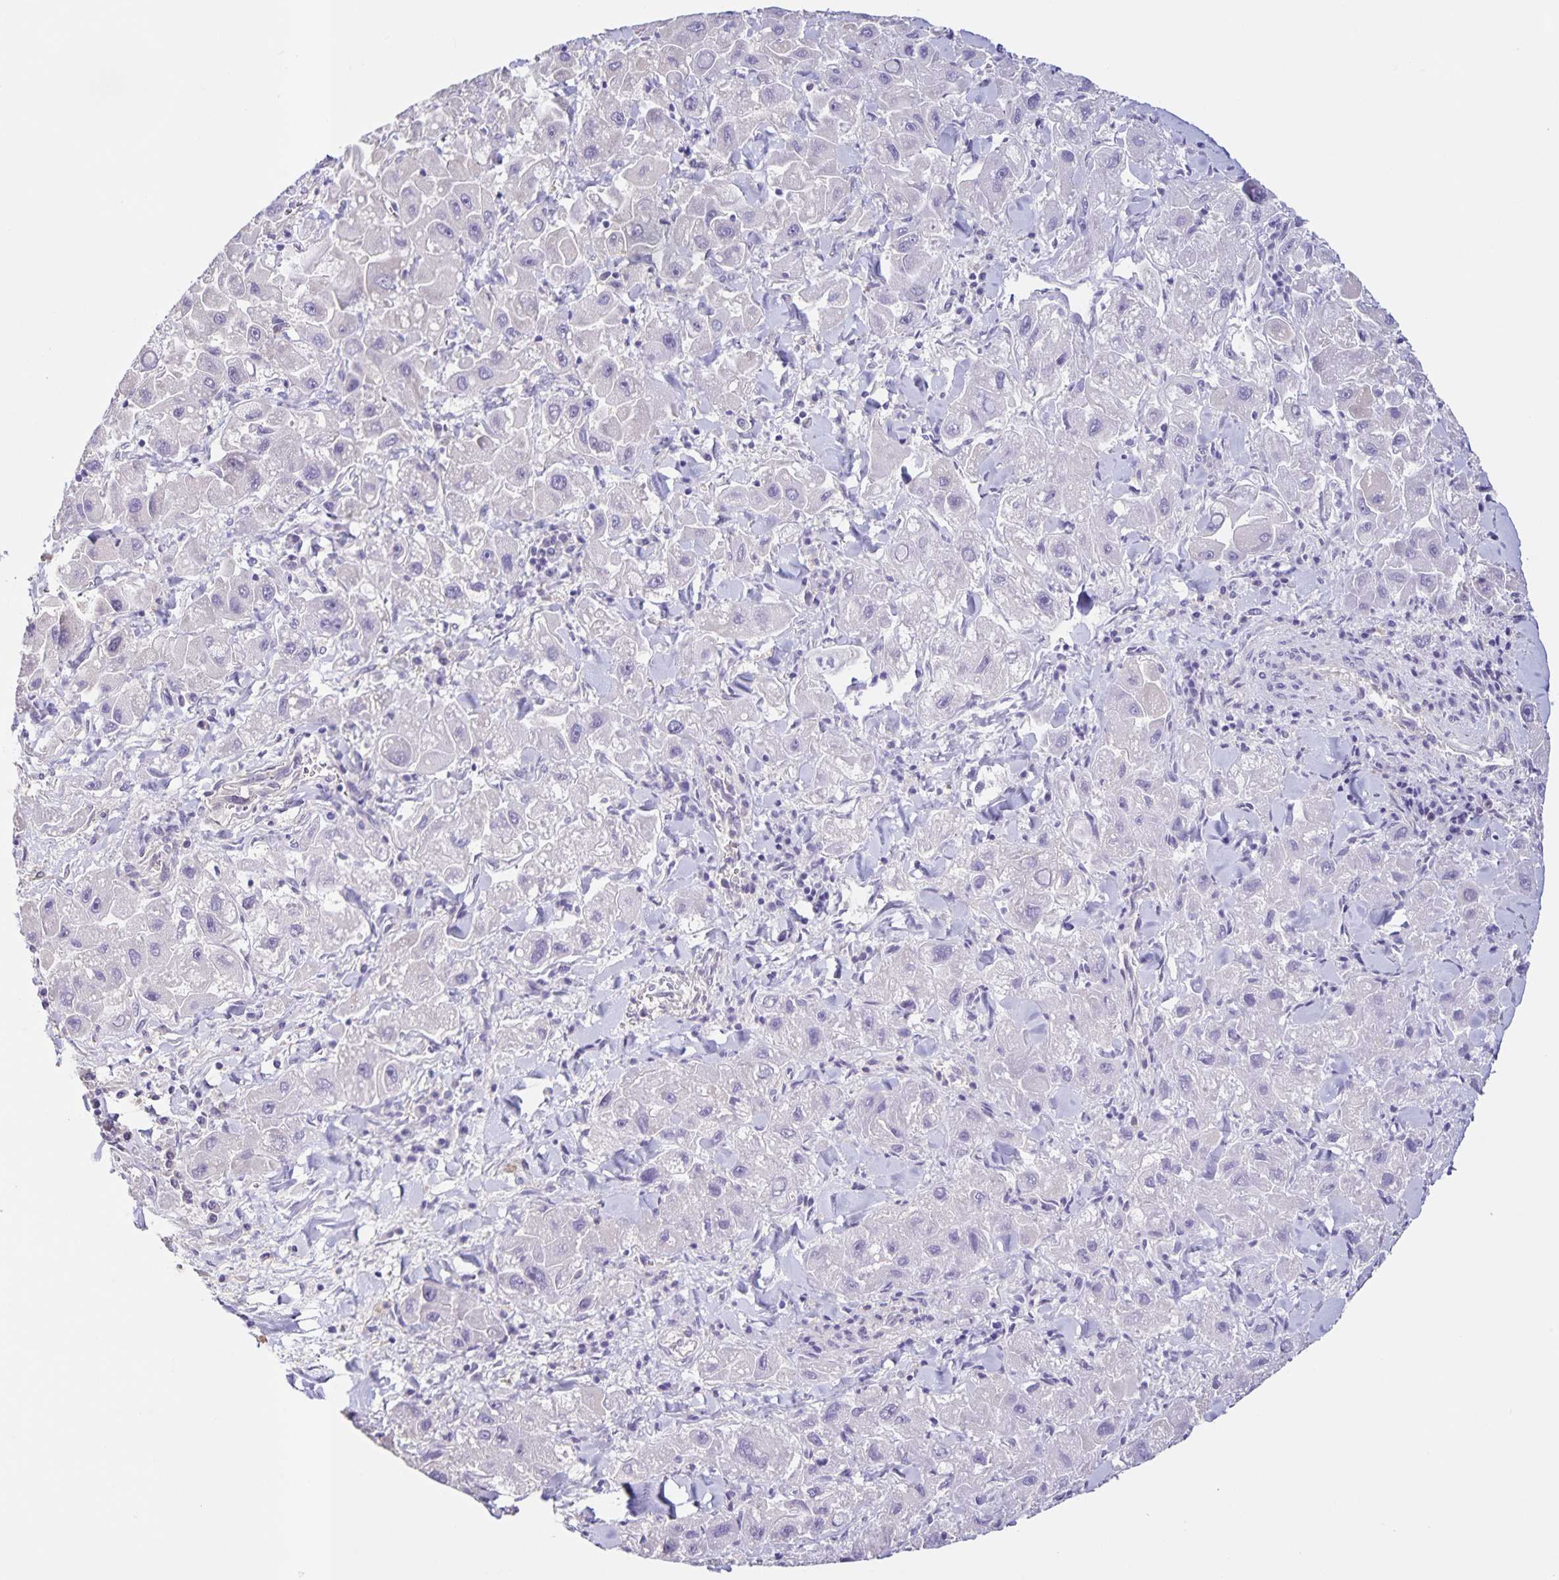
{"staining": {"intensity": "negative", "quantity": "none", "location": "none"}, "tissue": "liver cancer", "cell_type": "Tumor cells", "image_type": "cancer", "snomed": [{"axis": "morphology", "description": "Carcinoma, Hepatocellular, NOS"}, {"axis": "topography", "description": "Liver"}], "caption": "The immunohistochemistry (IHC) histopathology image has no significant staining in tumor cells of hepatocellular carcinoma (liver) tissue.", "gene": "BOLL", "patient": {"sex": "male", "age": 24}}